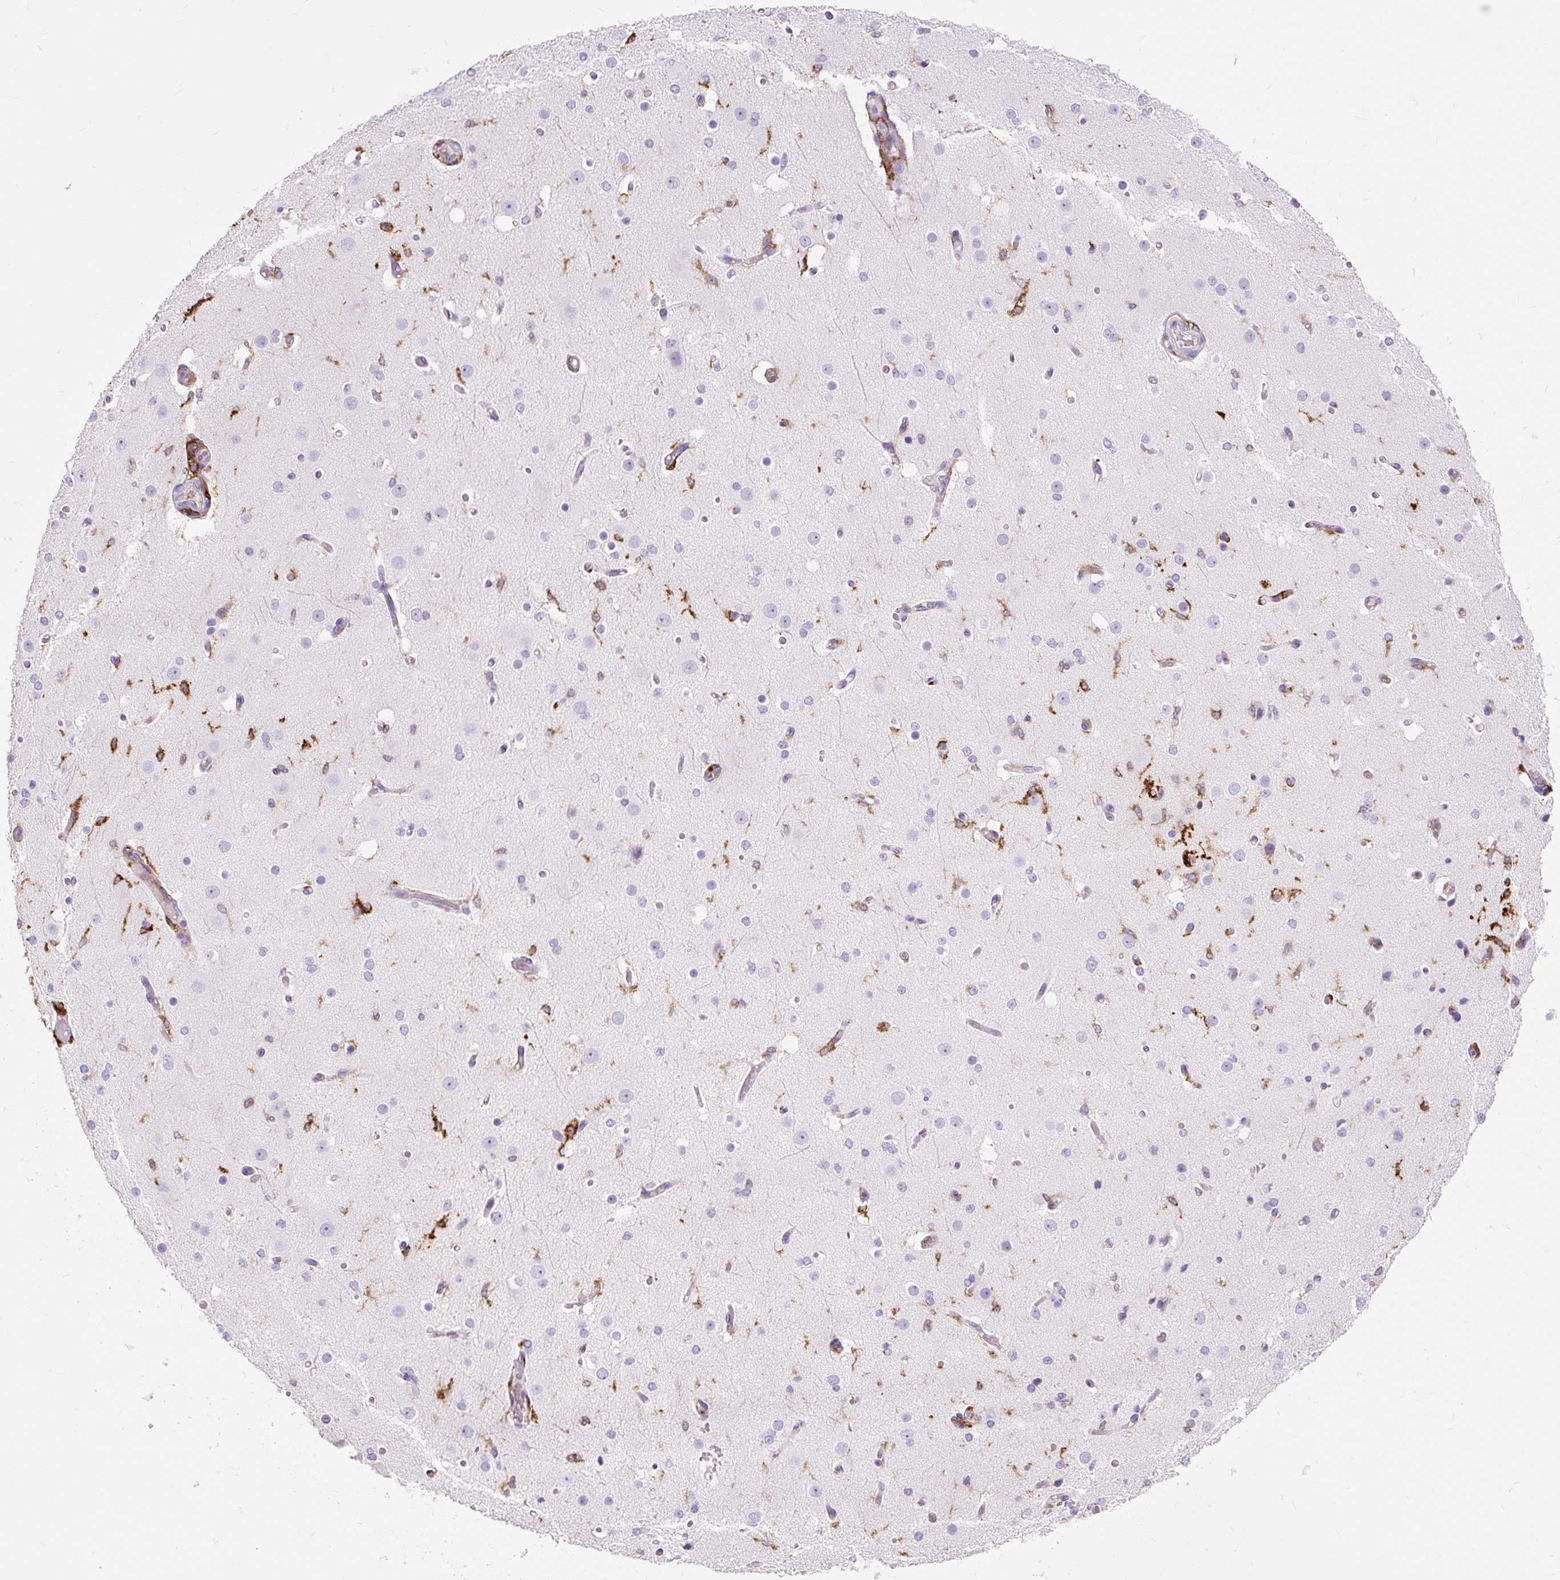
{"staining": {"intensity": "moderate", "quantity": "<25%", "location": "cytoplasmic/membranous"}, "tissue": "cerebral cortex", "cell_type": "Endothelial cells", "image_type": "normal", "snomed": [{"axis": "morphology", "description": "Normal tissue, NOS"}, {"axis": "morphology", "description": "Inflammation, NOS"}, {"axis": "topography", "description": "Cerebral cortex"}], "caption": "Immunohistochemical staining of unremarkable cerebral cortex exhibits moderate cytoplasmic/membranous protein positivity in approximately <25% of endothelial cells. Immunohistochemistry (ihc) stains the protein of interest in brown and the nuclei are stained blue.", "gene": "HLA", "patient": {"sex": "male", "age": 6}}